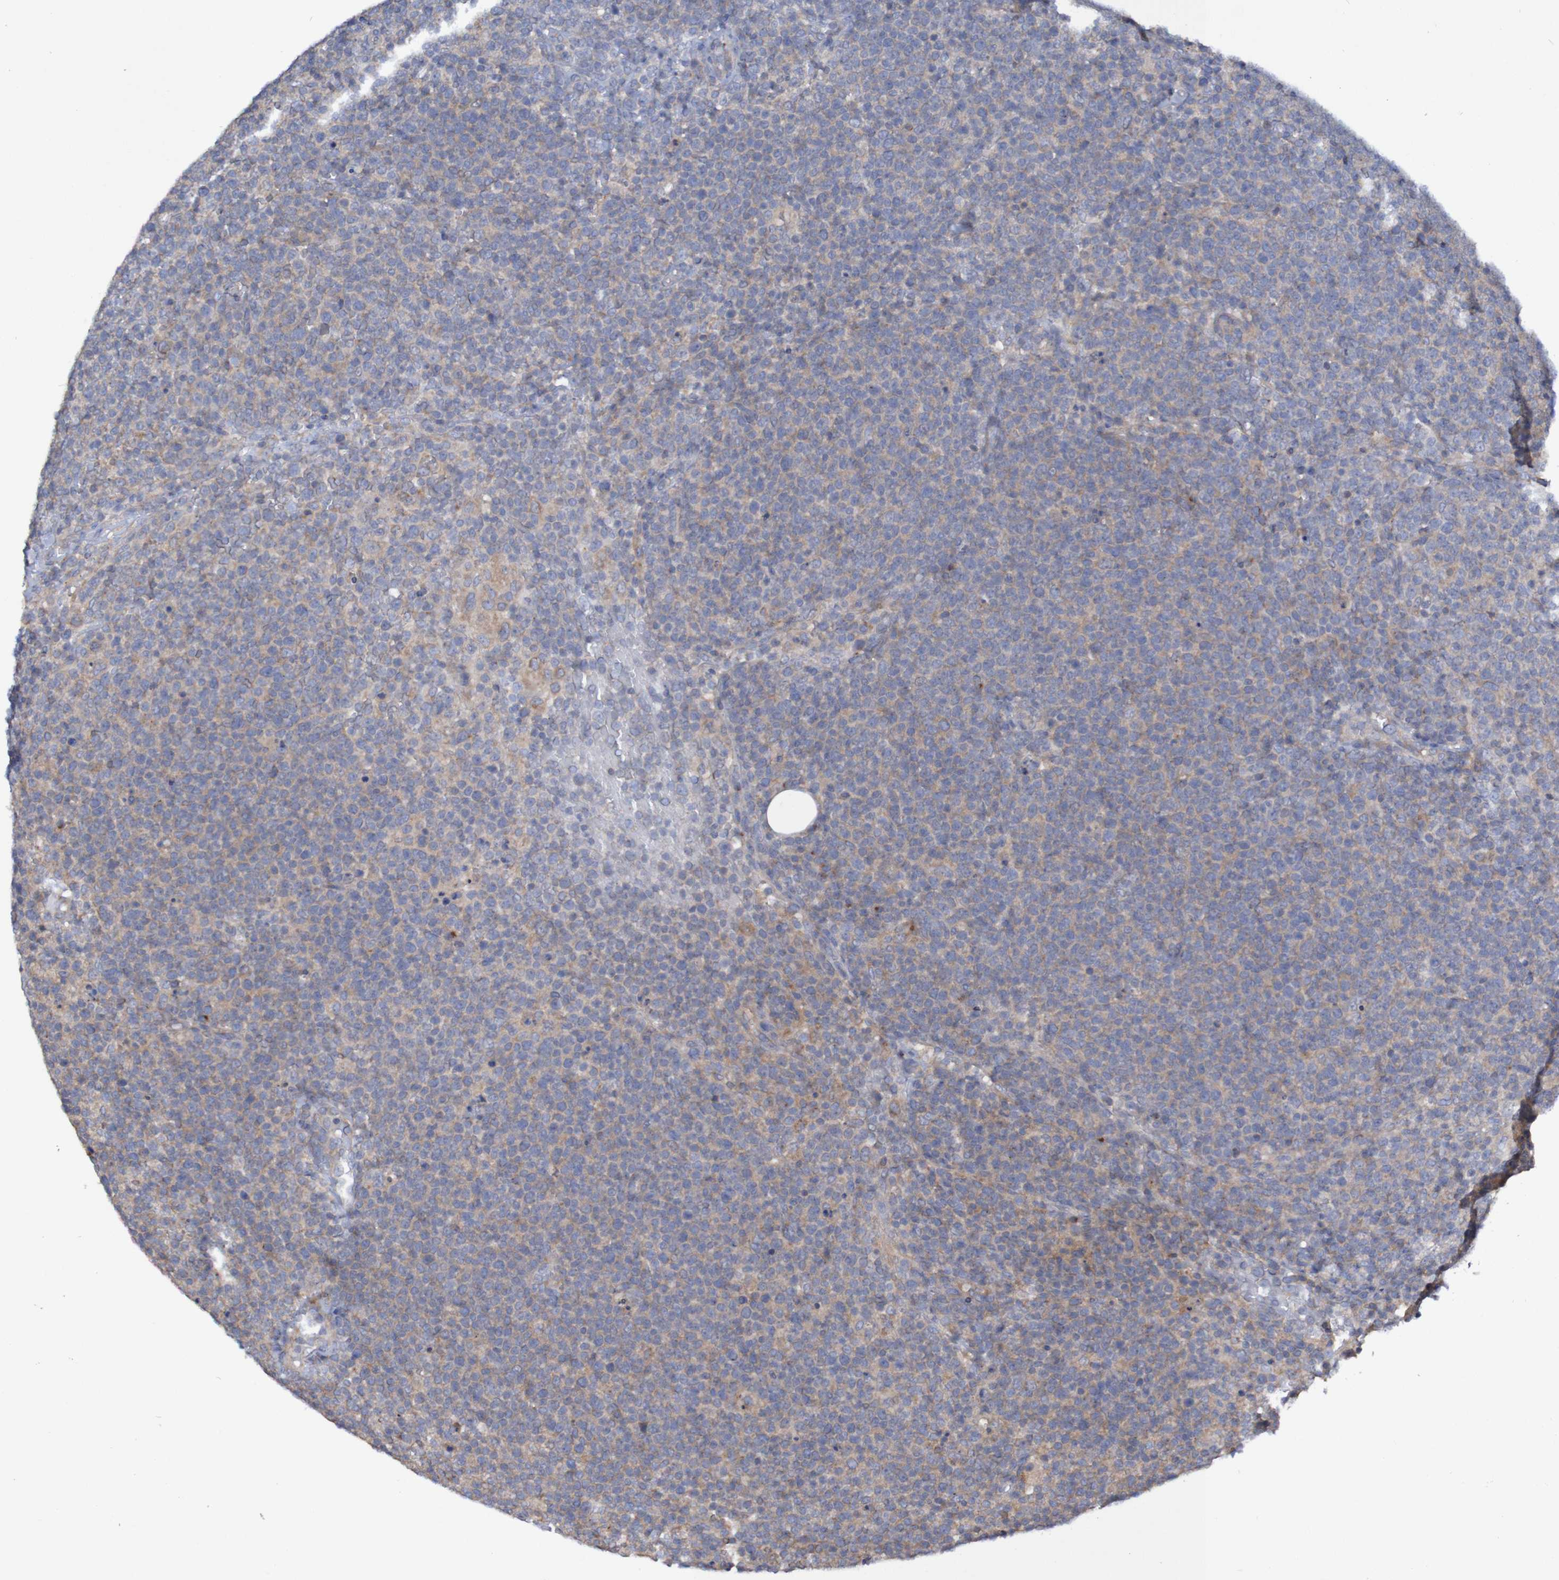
{"staining": {"intensity": "weak", "quantity": ">75%", "location": "cytoplasmic/membranous"}, "tissue": "lymphoma", "cell_type": "Tumor cells", "image_type": "cancer", "snomed": [{"axis": "morphology", "description": "Malignant lymphoma, non-Hodgkin's type, High grade"}, {"axis": "topography", "description": "Lymph node"}], "caption": "Protein expression by immunohistochemistry exhibits weak cytoplasmic/membranous positivity in approximately >75% of tumor cells in lymphoma. (DAB (3,3'-diaminobenzidine) IHC, brown staining for protein, blue staining for nuclei).", "gene": "LMBRD2", "patient": {"sex": "male", "age": 61}}